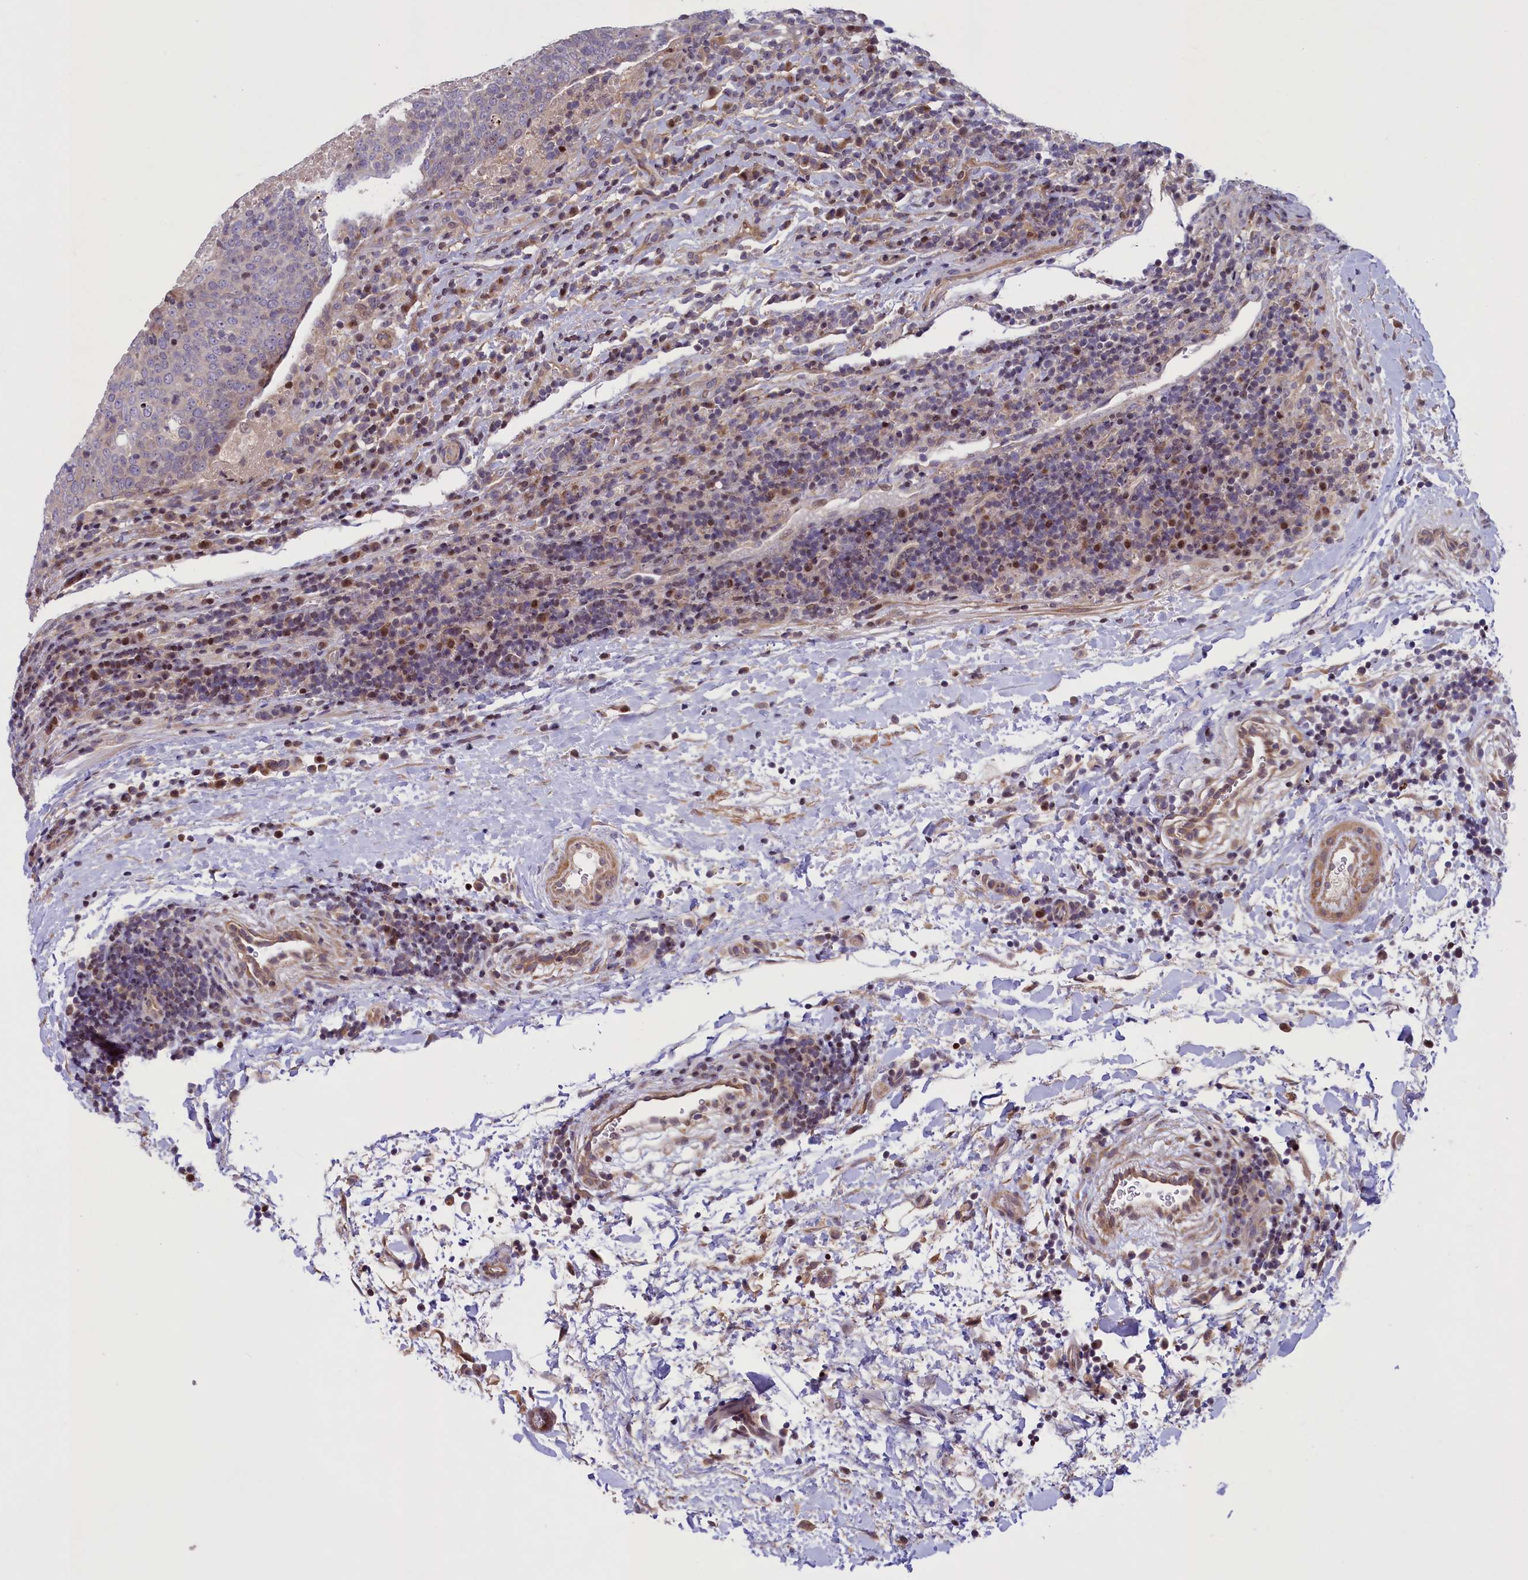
{"staining": {"intensity": "negative", "quantity": "none", "location": "none"}, "tissue": "head and neck cancer", "cell_type": "Tumor cells", "image_type": "cancer", "snomed": [{"axis": "morphology", "description": "Squamous cell carcinoma, NOS"}, {"axis": "morphology", "description": "Squamous cell carcinoma, metastatic, NOS"}, {"axis": "topography", "description": "Lymph node"}, {"axis": "topography", "description": "Head-Neck"}], "caption": "Photomicrograph shows no significant protein staining in tumor cells of head and neck cancer (metastatic squamous cell carcinoma). (DAB immunohistochemistry (IHC), high magnification).", "gene": "MAN2C1", "patient": {"sex": "male", "age": 62}}